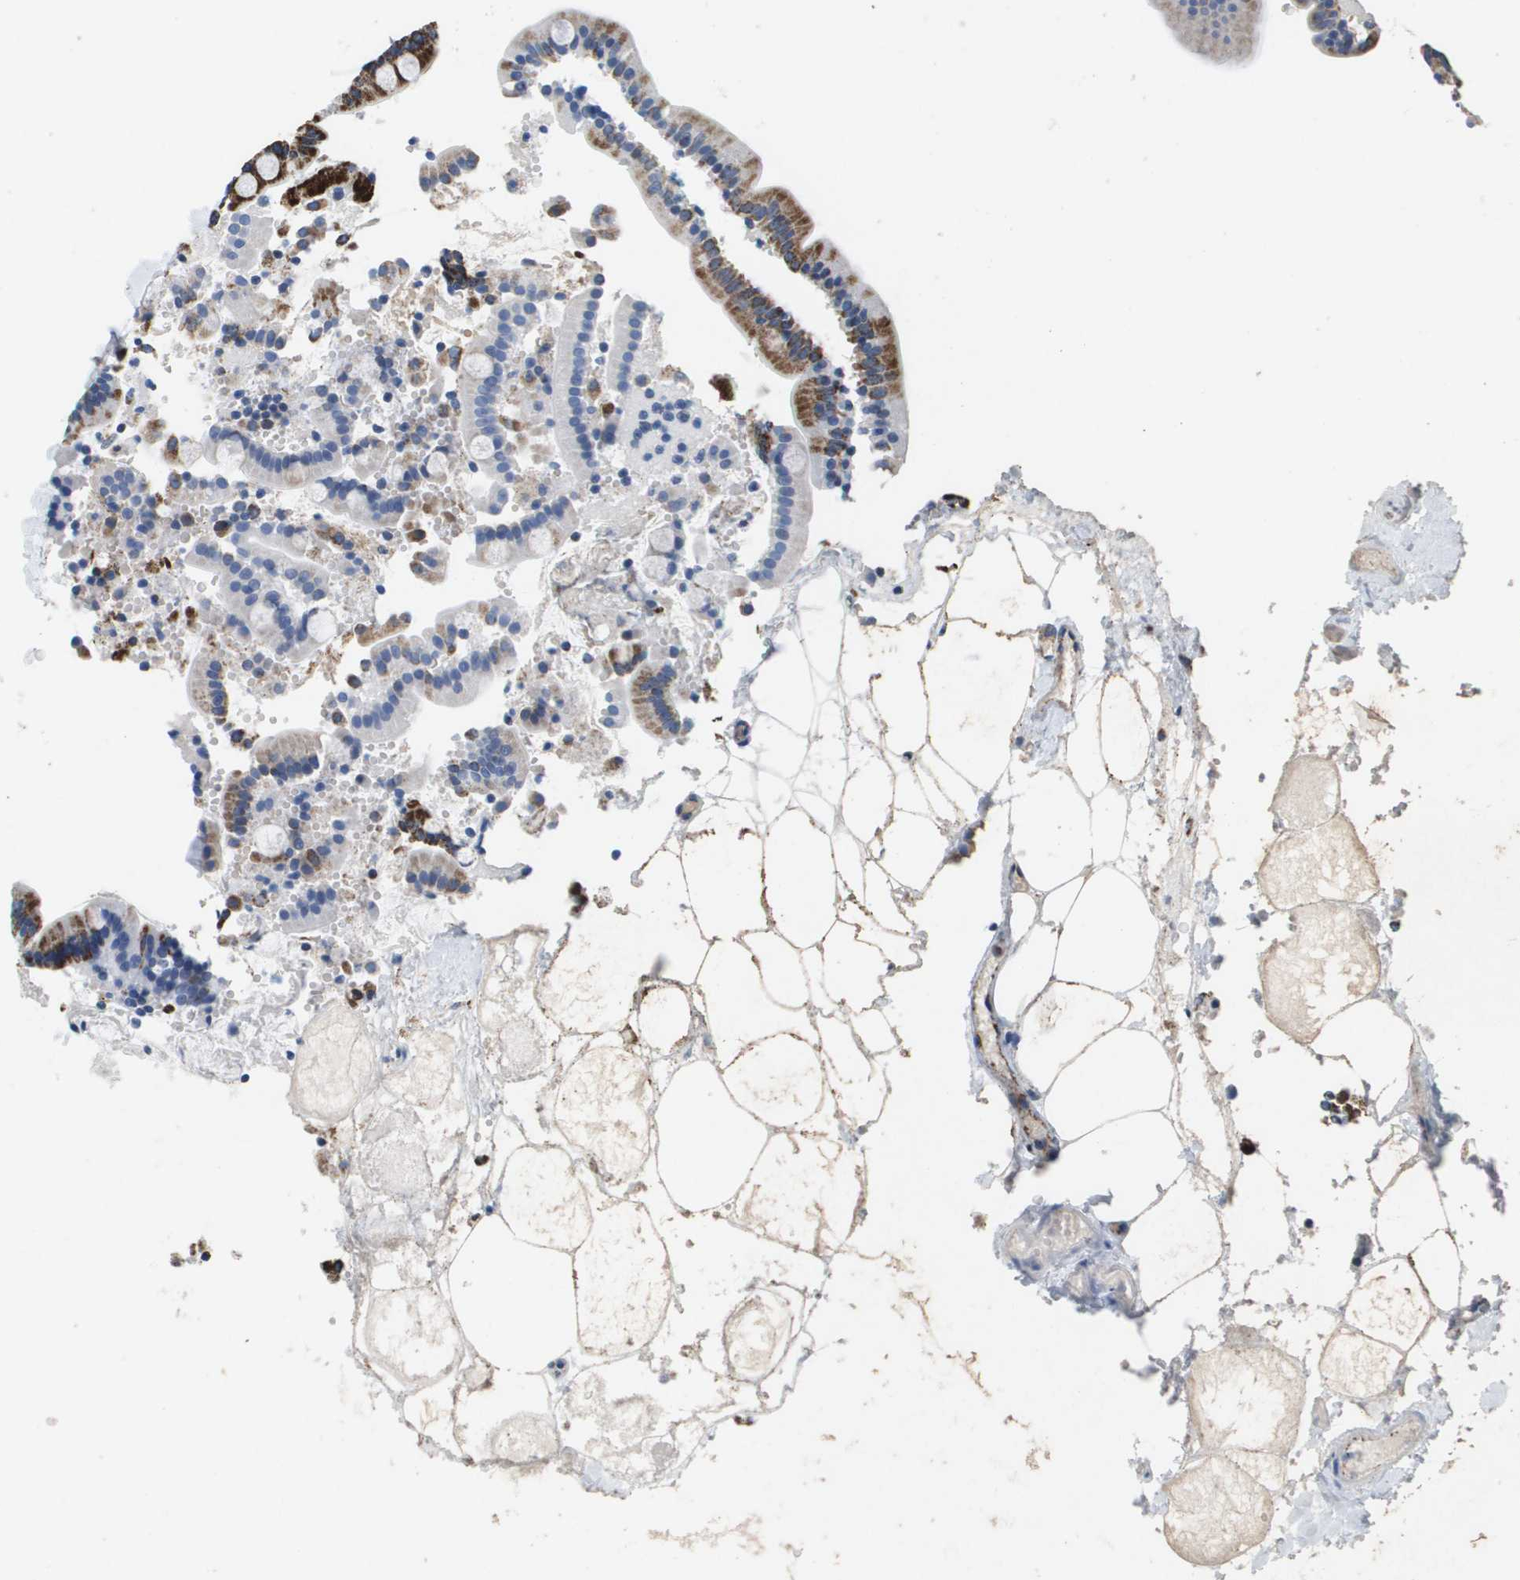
{"staining": {"intensity": "strong", "quantity": "25%-75%", "location": "cytoplasmic/membranous"}, "tissue": "duodenum", "cell_type": "Glandular cells", "image_type": "normal", "snomed": [{"axis": "morphology", "description": "Normal tissue, NOS"}, {"axis": "topography", "description": "Duodenum"}], "caption": "Strong cytoplasmic/membranous staining for a protein is present in about 25%-75% of glandular cells of normal duodenum using IHC.", "gene": "ATP5F1B", "patient": {"sex": "male", "age": 54}}